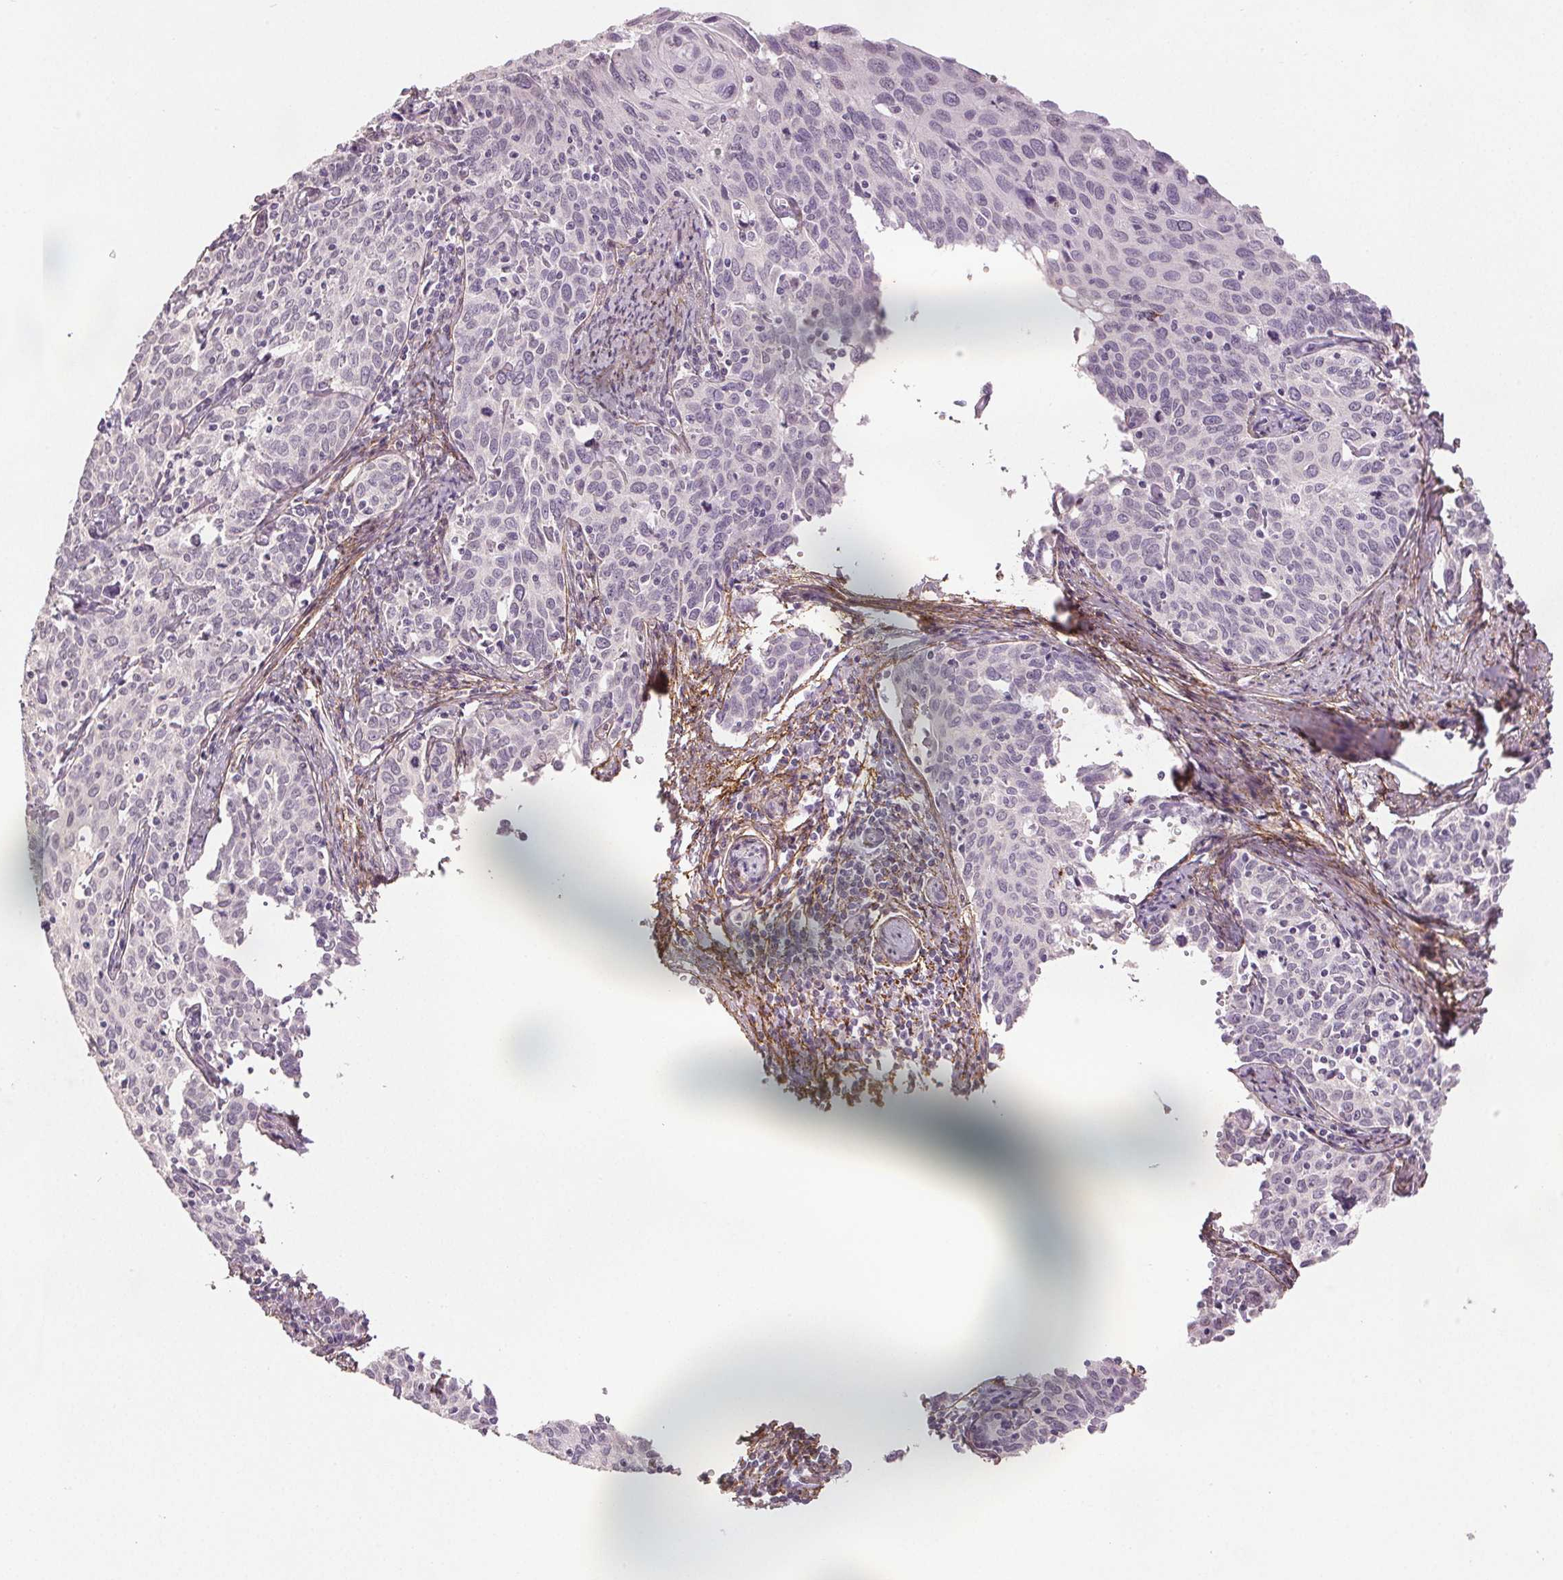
{"staining": {"intensity": "negative", "quantity": "none", "location": "none"}, "tissue": "cervical cancer", "cell_type": "Tumor cells", "image_type": "cancer", "snomed": [{"axis": "morphology", "description": "Squamous cell carcinoma, NOS"}, {"axis": "topography", "description": "Cervix"}], "caption": "This is an IHC micrograph of human squamous cell carcinoma (cervical). There is no expression in tumor cells.", "gene": "FBN1", "patient": {"sex": "female", "age": 62}}